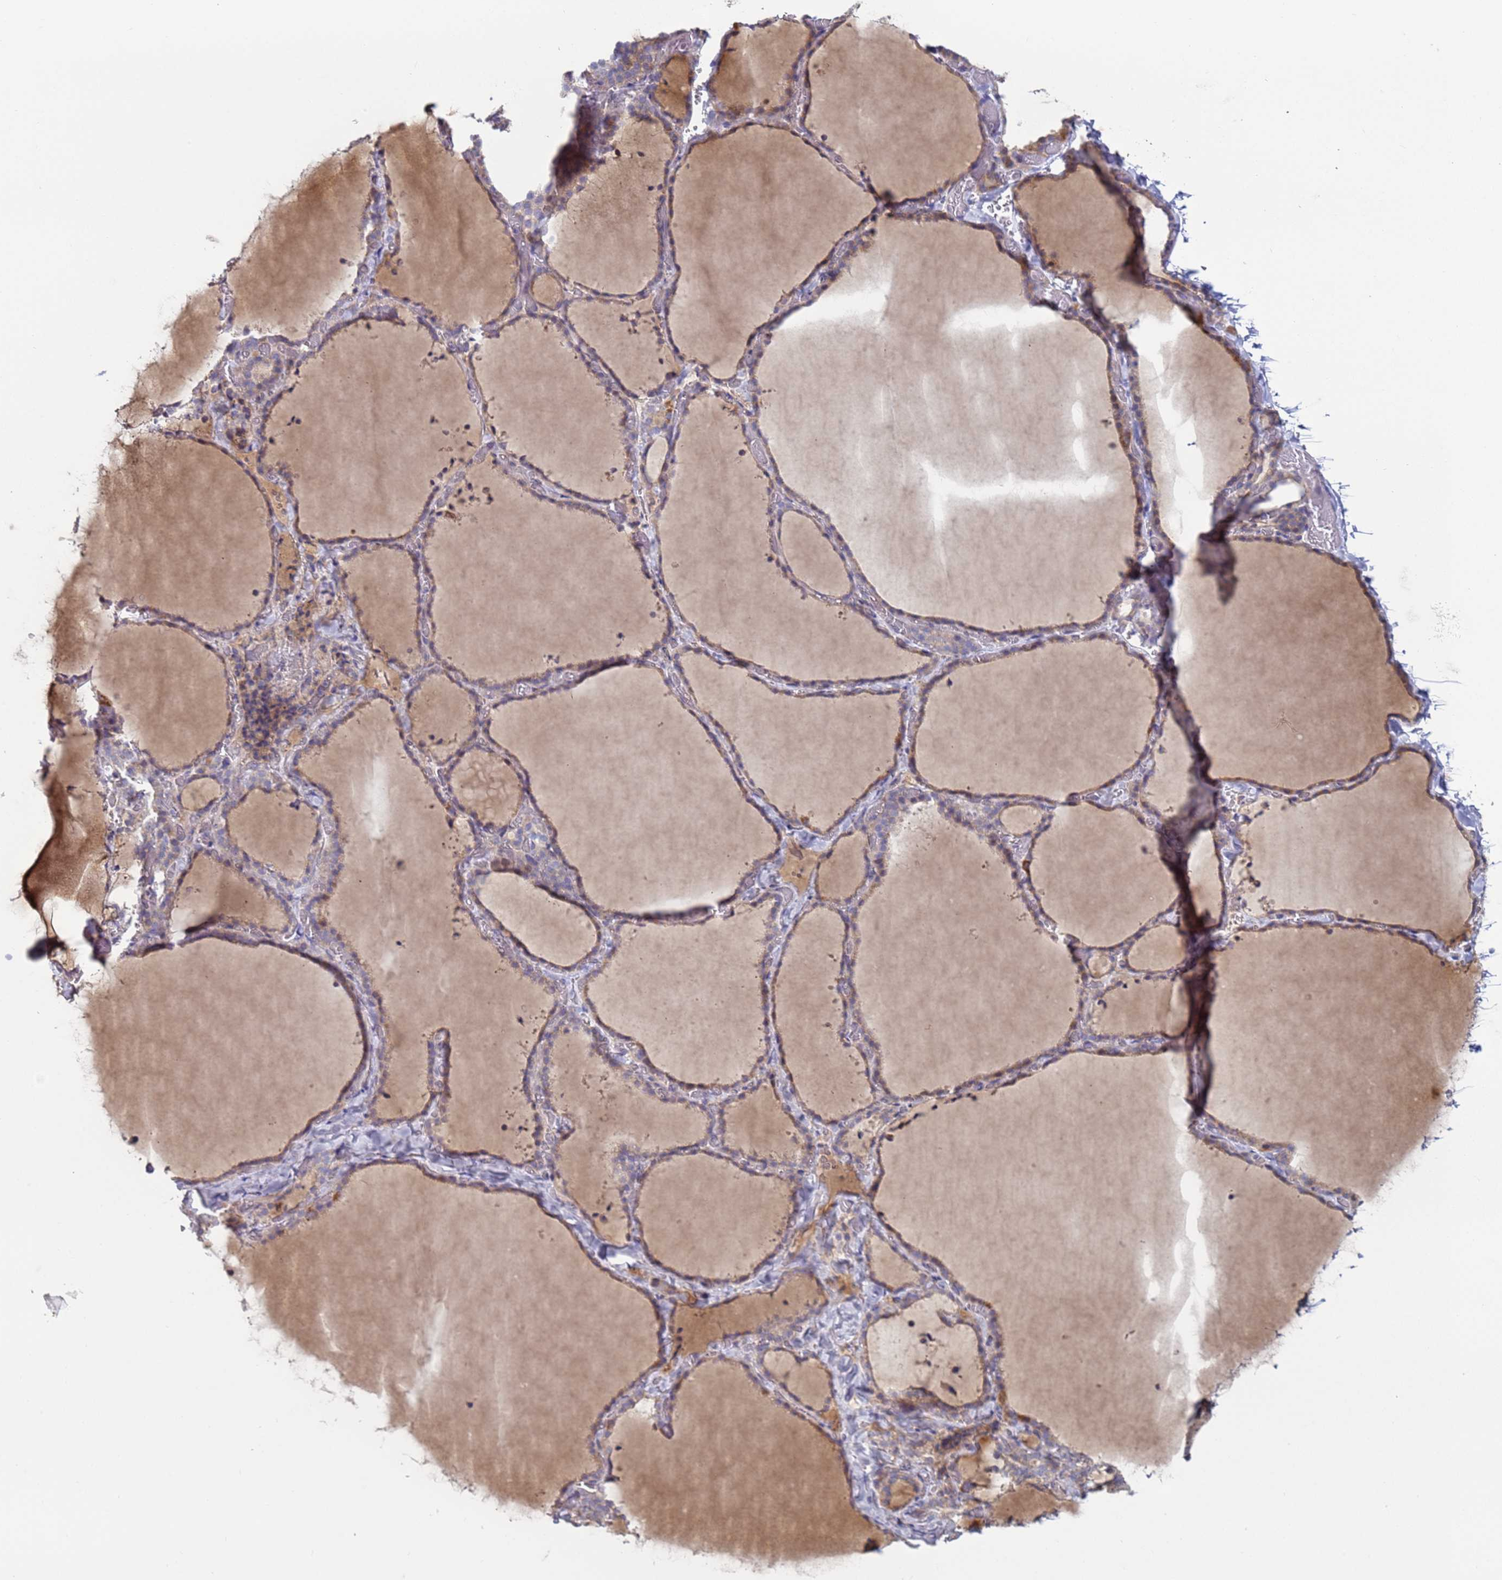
{"staining": {"intensity": "weak", "quantity": "25%-75%", "location": "cytoplasmic/membranous"}, "tissue": "thyroid gland", "cell_type": "Glandular cells", "image_type": "normal", "snomed": [{"axis": "morphology", "description": "Normal tissue, NOS"}, {"axis": "topography", "description": "Thyroid gland"}], "caption": "High-magnification brightfield microscopy of benign thyroid gland stained with DAB (3,3'-diaminobenzidine) (brown) and counterstained with hematoxylin (blue). glandular cells exhibit weak cytoplasmic/membranous expression is seen in approximately25%-75% of cells.", "gene": "DIP2B", "patient": {"sex": "female", "age": 22}}